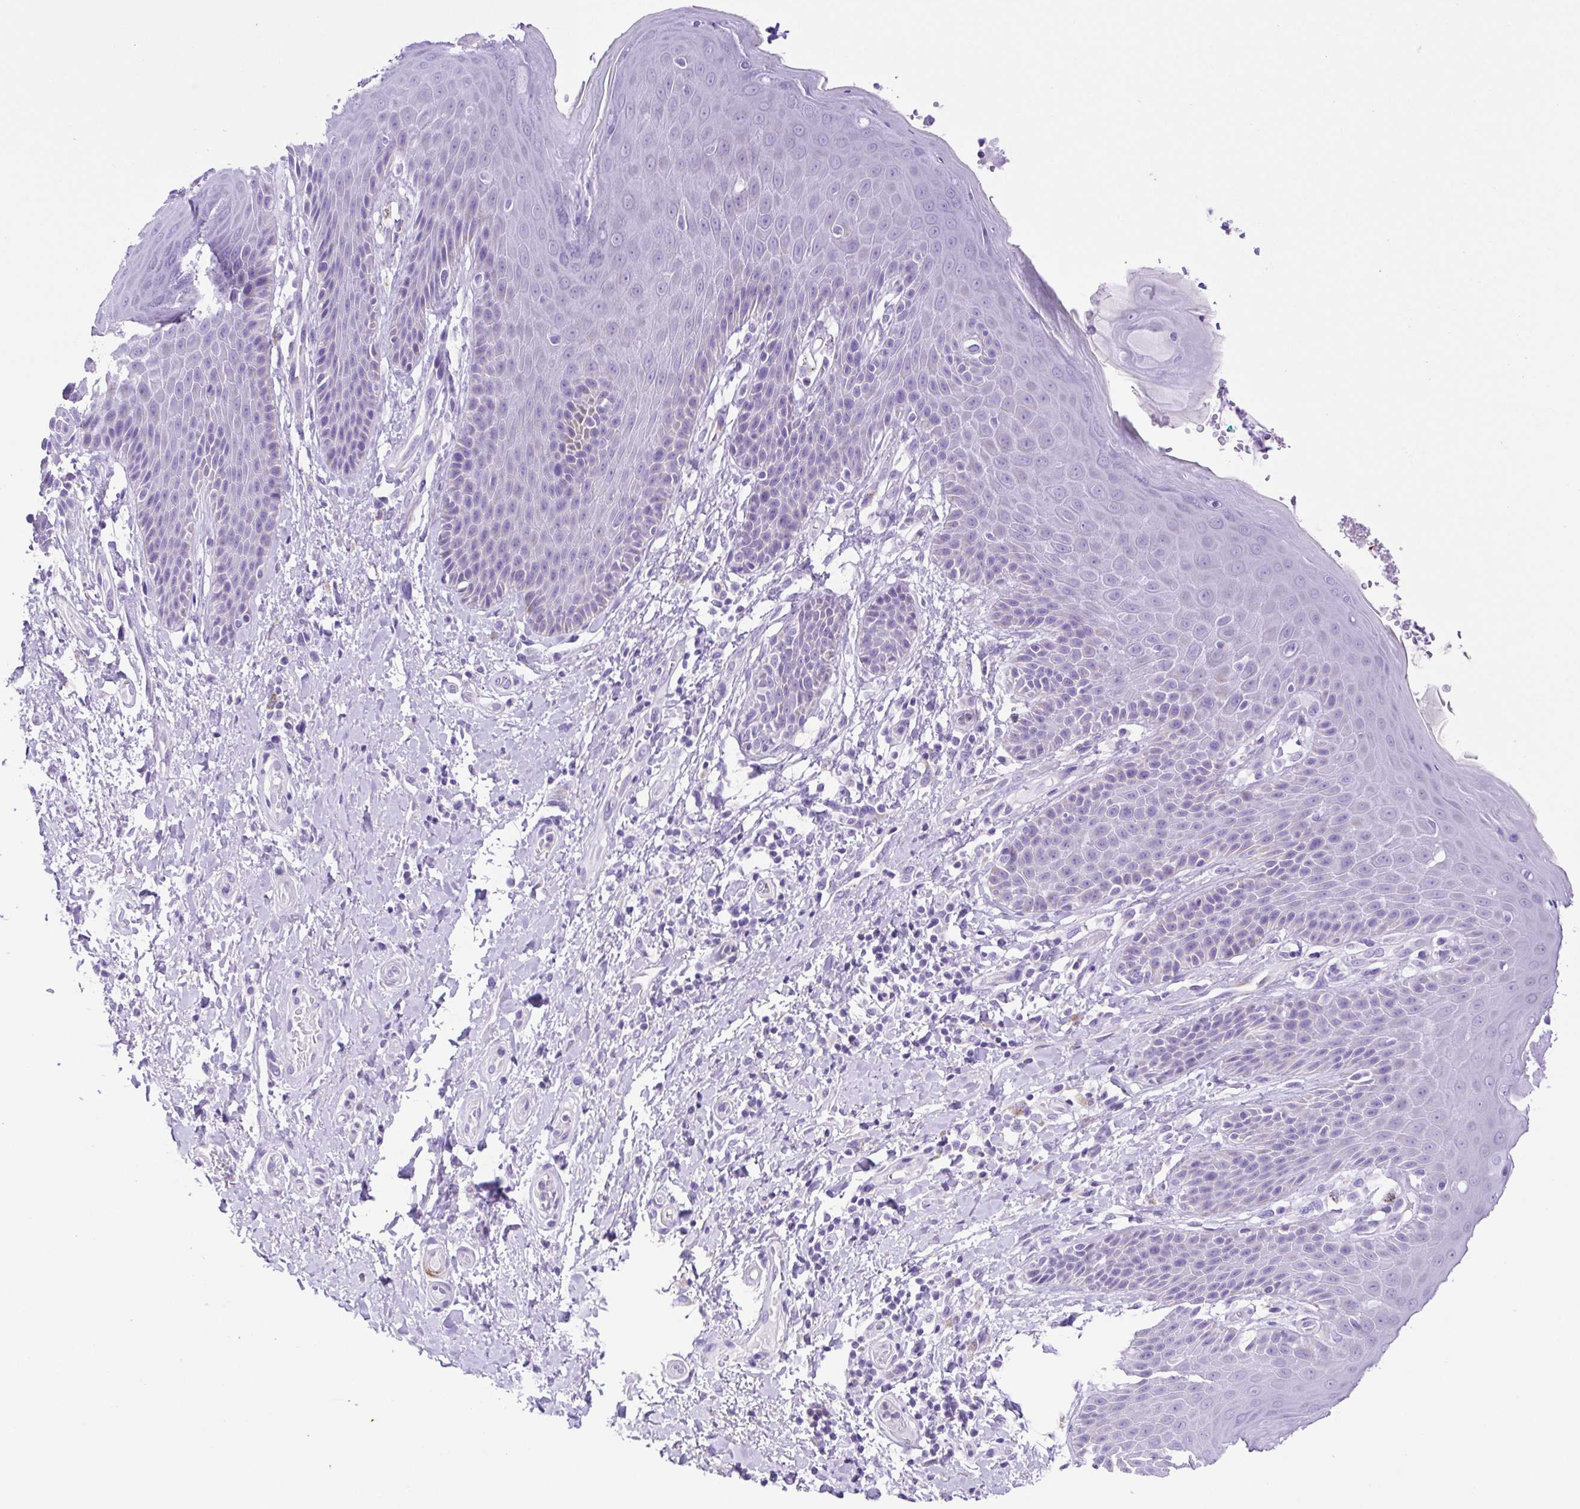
{"staining": {"intensity": "negative", "quantity": "none", "location": "none"}, "tissue": "skin", "cell_type": "Epidermal cells", "image_type": "normal", "snomed": [{"axis": "morphology", "description": "Normal tissue, NOS"}, {"axis": "topography", "description": "Anal"}, {"axis": "topography", "description": "Peripheral nerve tissue"}], "caption": "Immunohistochemistry (IHC) image of normal skin: skin stained with DAB demonstrates no significant protein staining in epidermal cells.", "gene": "SYT1", "patient": {"sex": "male", "age": 51}}